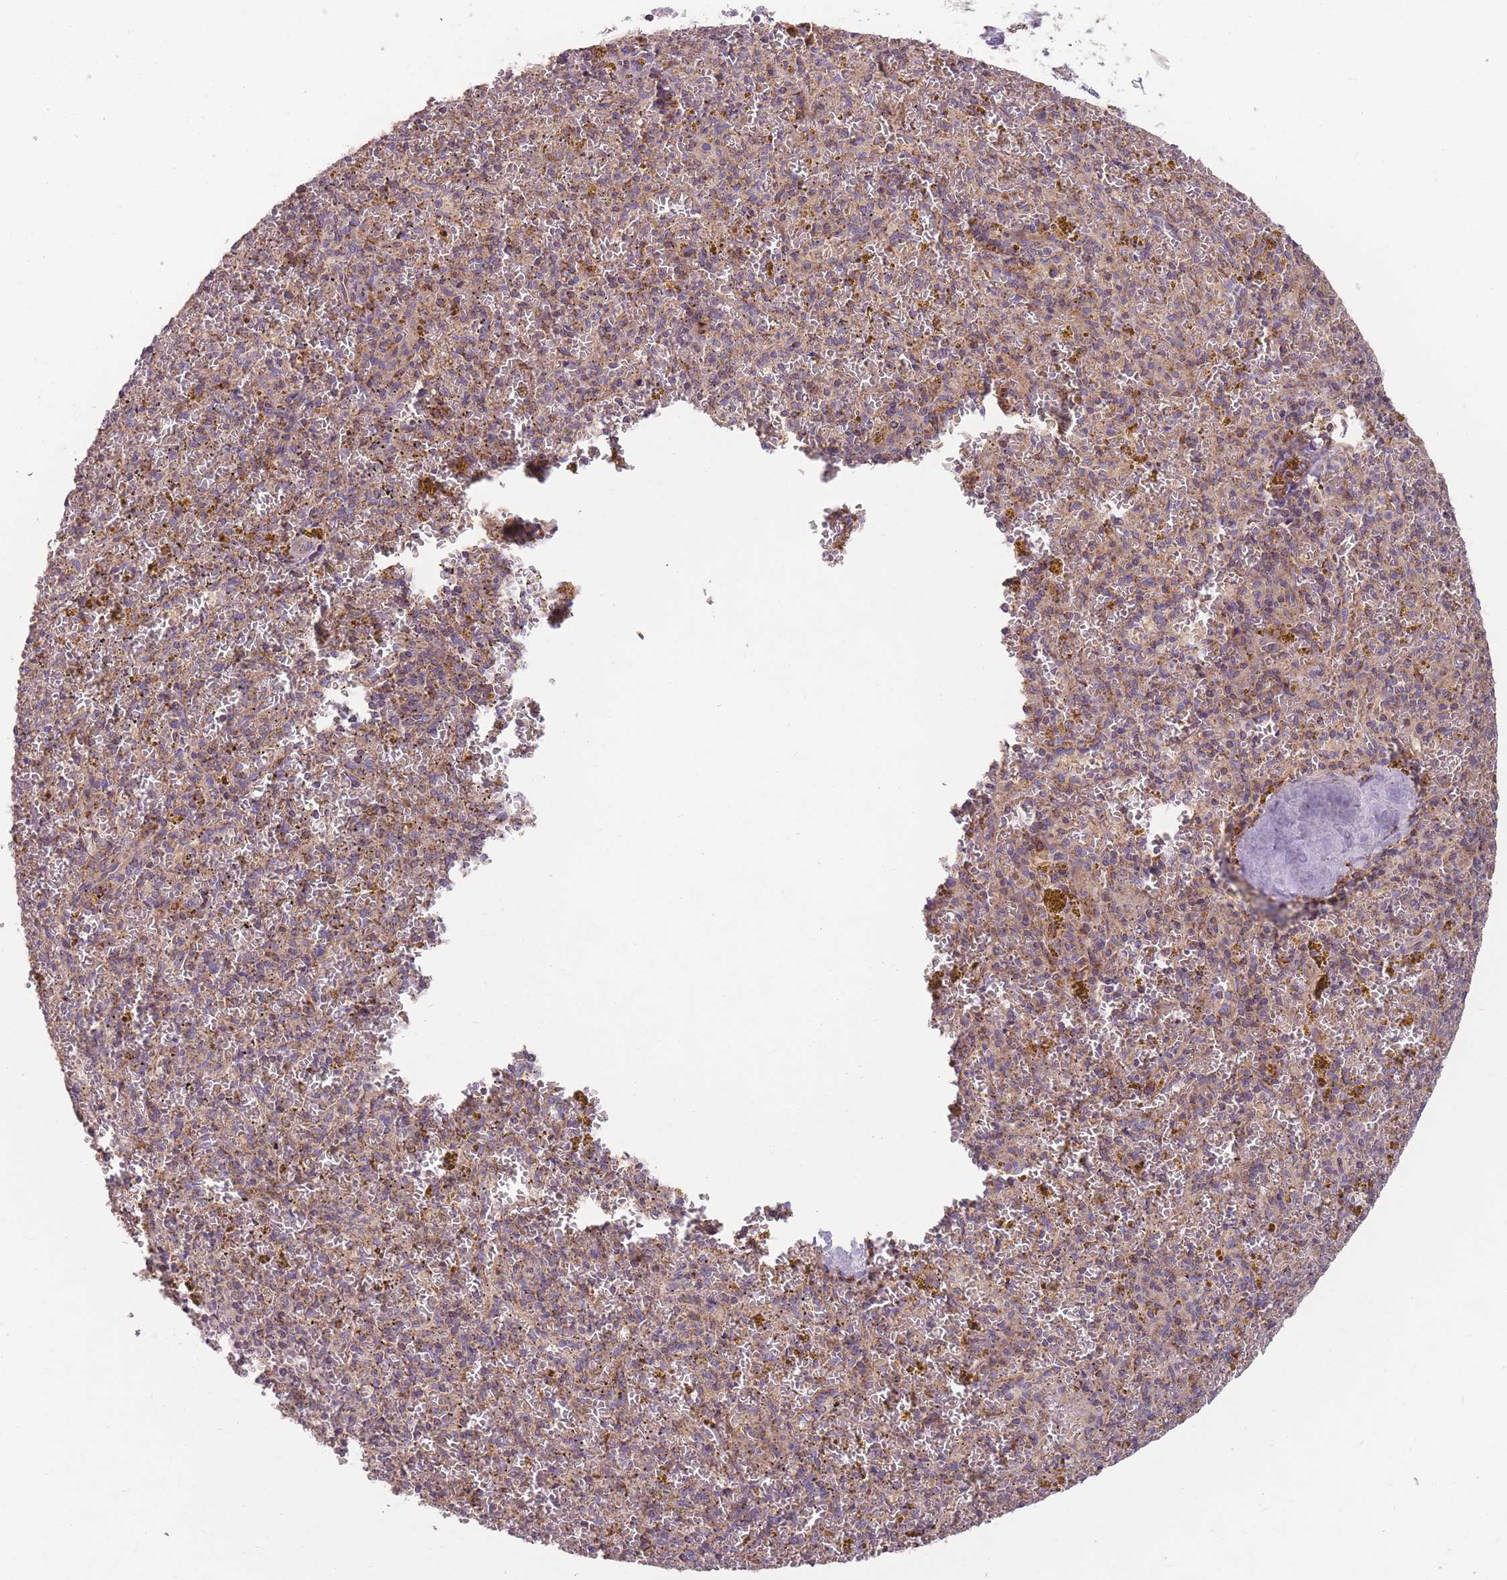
{"staining": {"intensity": "moderate", "quantity": "<25%", "location": "cytoplasmic/membranous"}, "tissue": "spleen", "cell_type": "Cells in red pulp", "image_type": "normal", "snomed": [{"axis": "morphology", "description": "Normal tissue, NOS"}, {"axis": "topography", "description": "Spleen"}], "caption": "This photomicrograph displays benign spleen stained with immunohistochemistry to label a protein in brown. The cytoplasmic/membranous of cells in red pulp show moderate positivity for the protein. Nuclei are counter-stained blue.", "gene": "ENSG00000255639", "patient": {"sex": "male", "age": 57}}